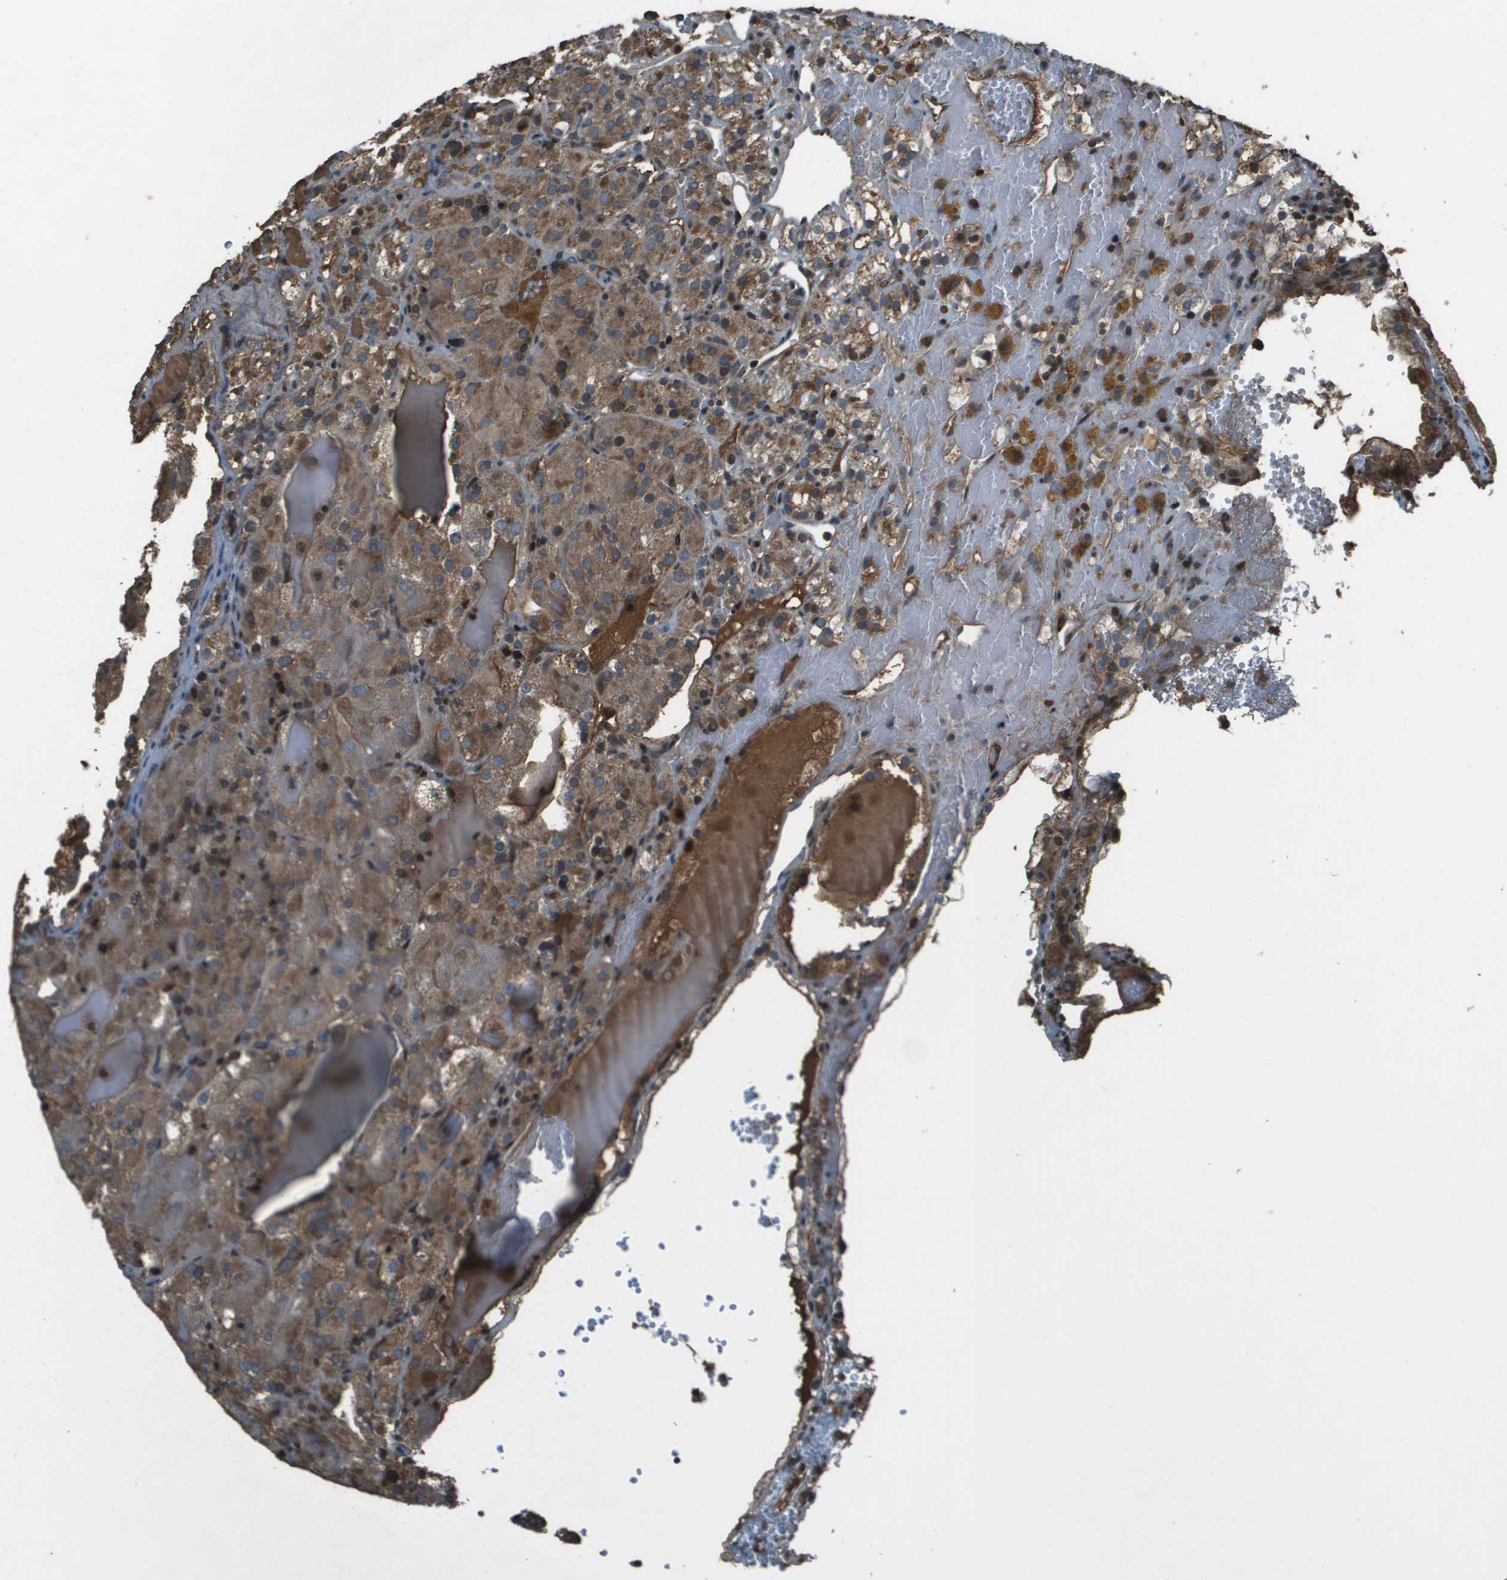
{"staining": {"intensity": "moderate", "quantity": ">75%", "location": "cytoplasmic/membranous"}, "tissue": "renal cancer", "cell_type": "Tumor cells", "image_type": "cancer", "snomed": [{"axis": "morphology", "description": "Normal tissue, NOS"}, {"axis": "morphology", "description": "Adenocarcinoma, NOS"}, {"axis": "topography", "description": "Kidney"}], "caption": "This is a photomicrograph of immunohistochemistry (IHC) staining of renal cancer, which shows moderate staining in the cytoplasmic/membranous of tumor cells.", "gene": "CXCL12", "patient": {"sex": "male", "age": 61}}